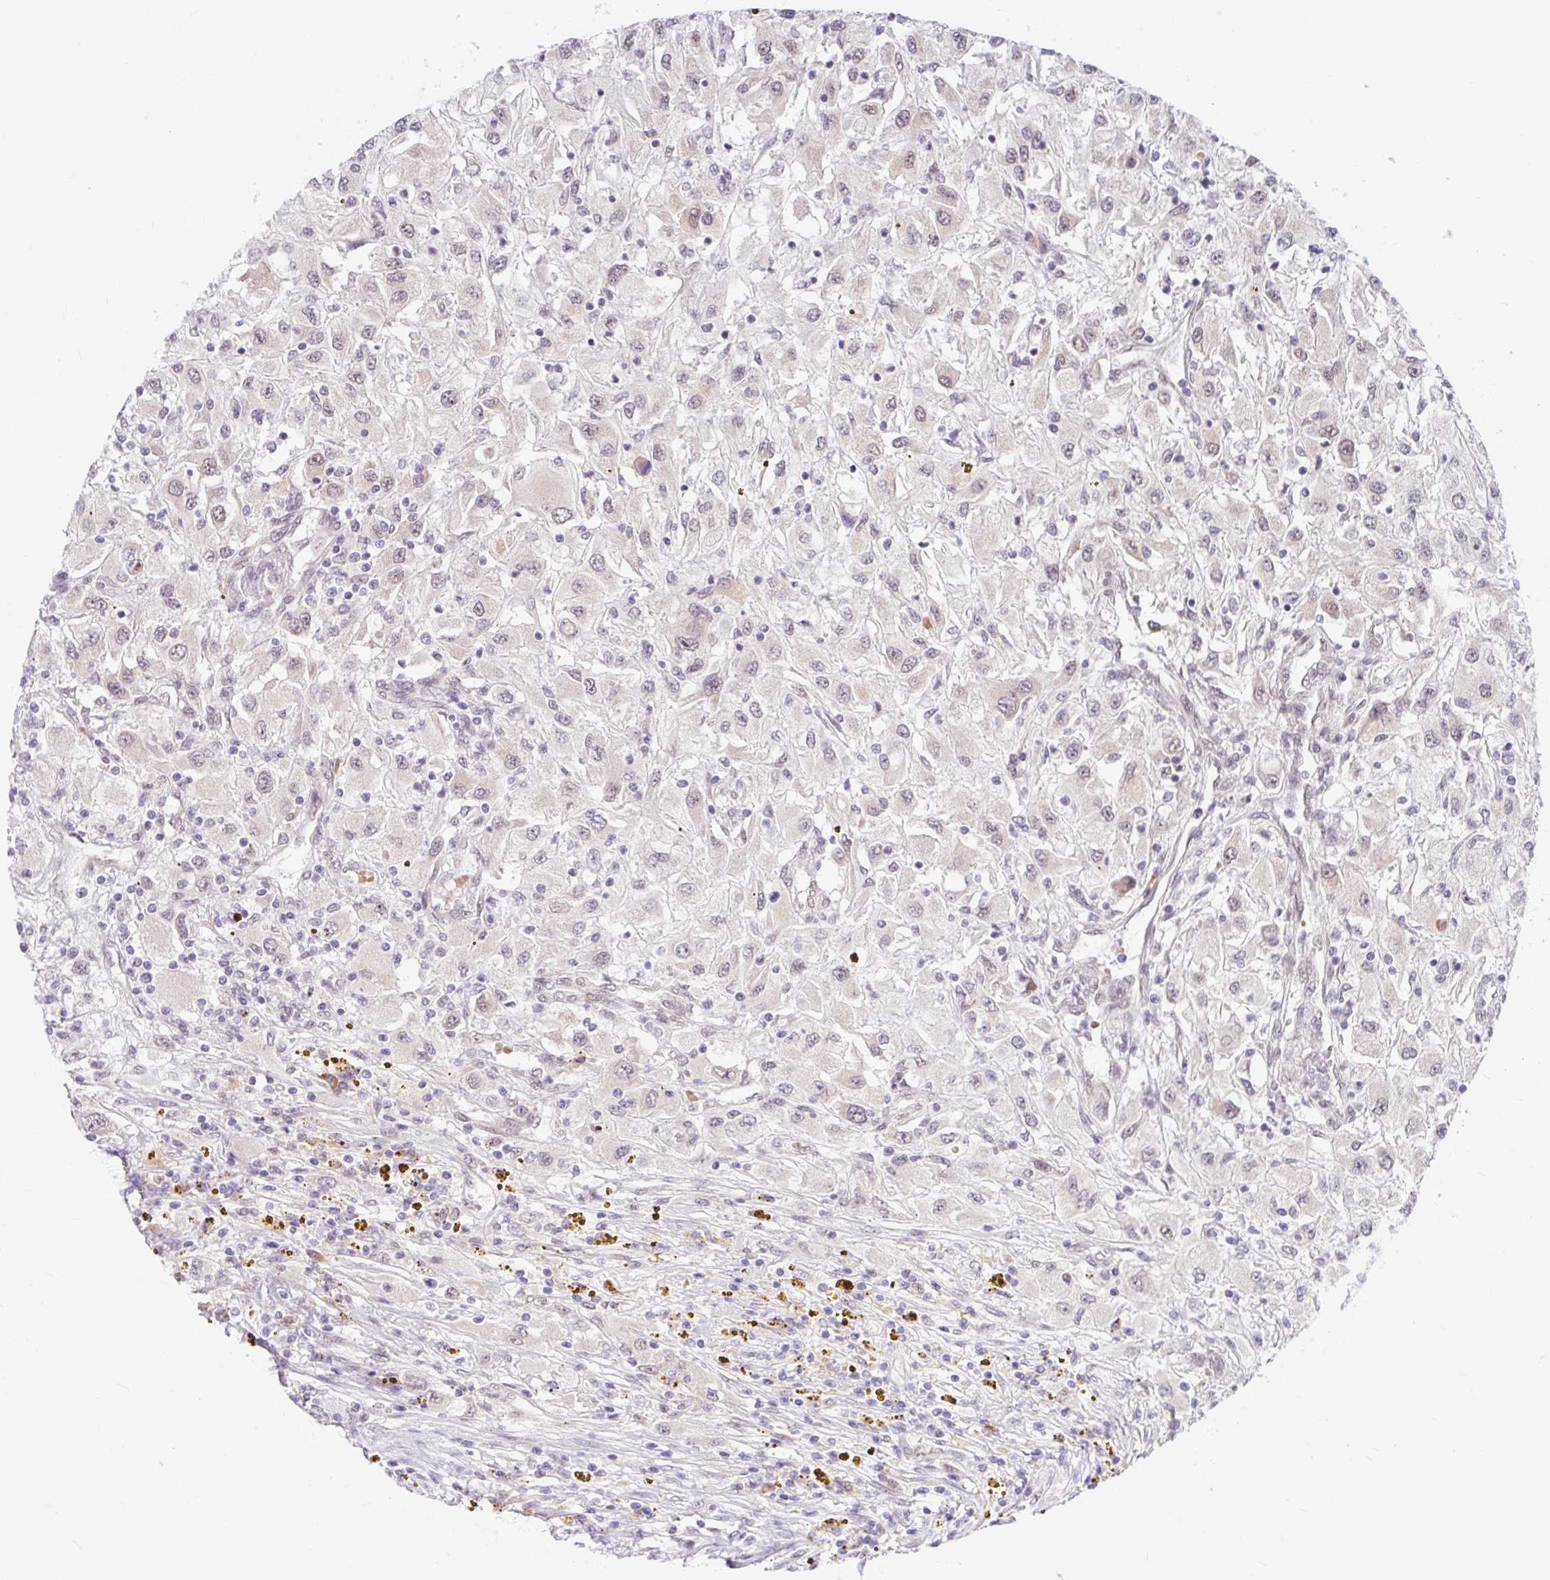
{"staining": {"intensity": "negative", "quantity": "none", "location": "none"}, "tissue": "renal cancer", "cell_type": "Tumor cells", "image_type": "cancer", "snomed": [{"axis": "morphology", "description": "Adenocarcinoma, NOS"}, {"axis": "topography", "description": "Kidney"}], "caption": "IHC micrograph of neoplastic tissue: human renal adenocarcinoma stained with DAB displays no significant protein positivity in tumor cells.", "gene": "SRSF10", "patient": {"sex": "female", "age": 67}}